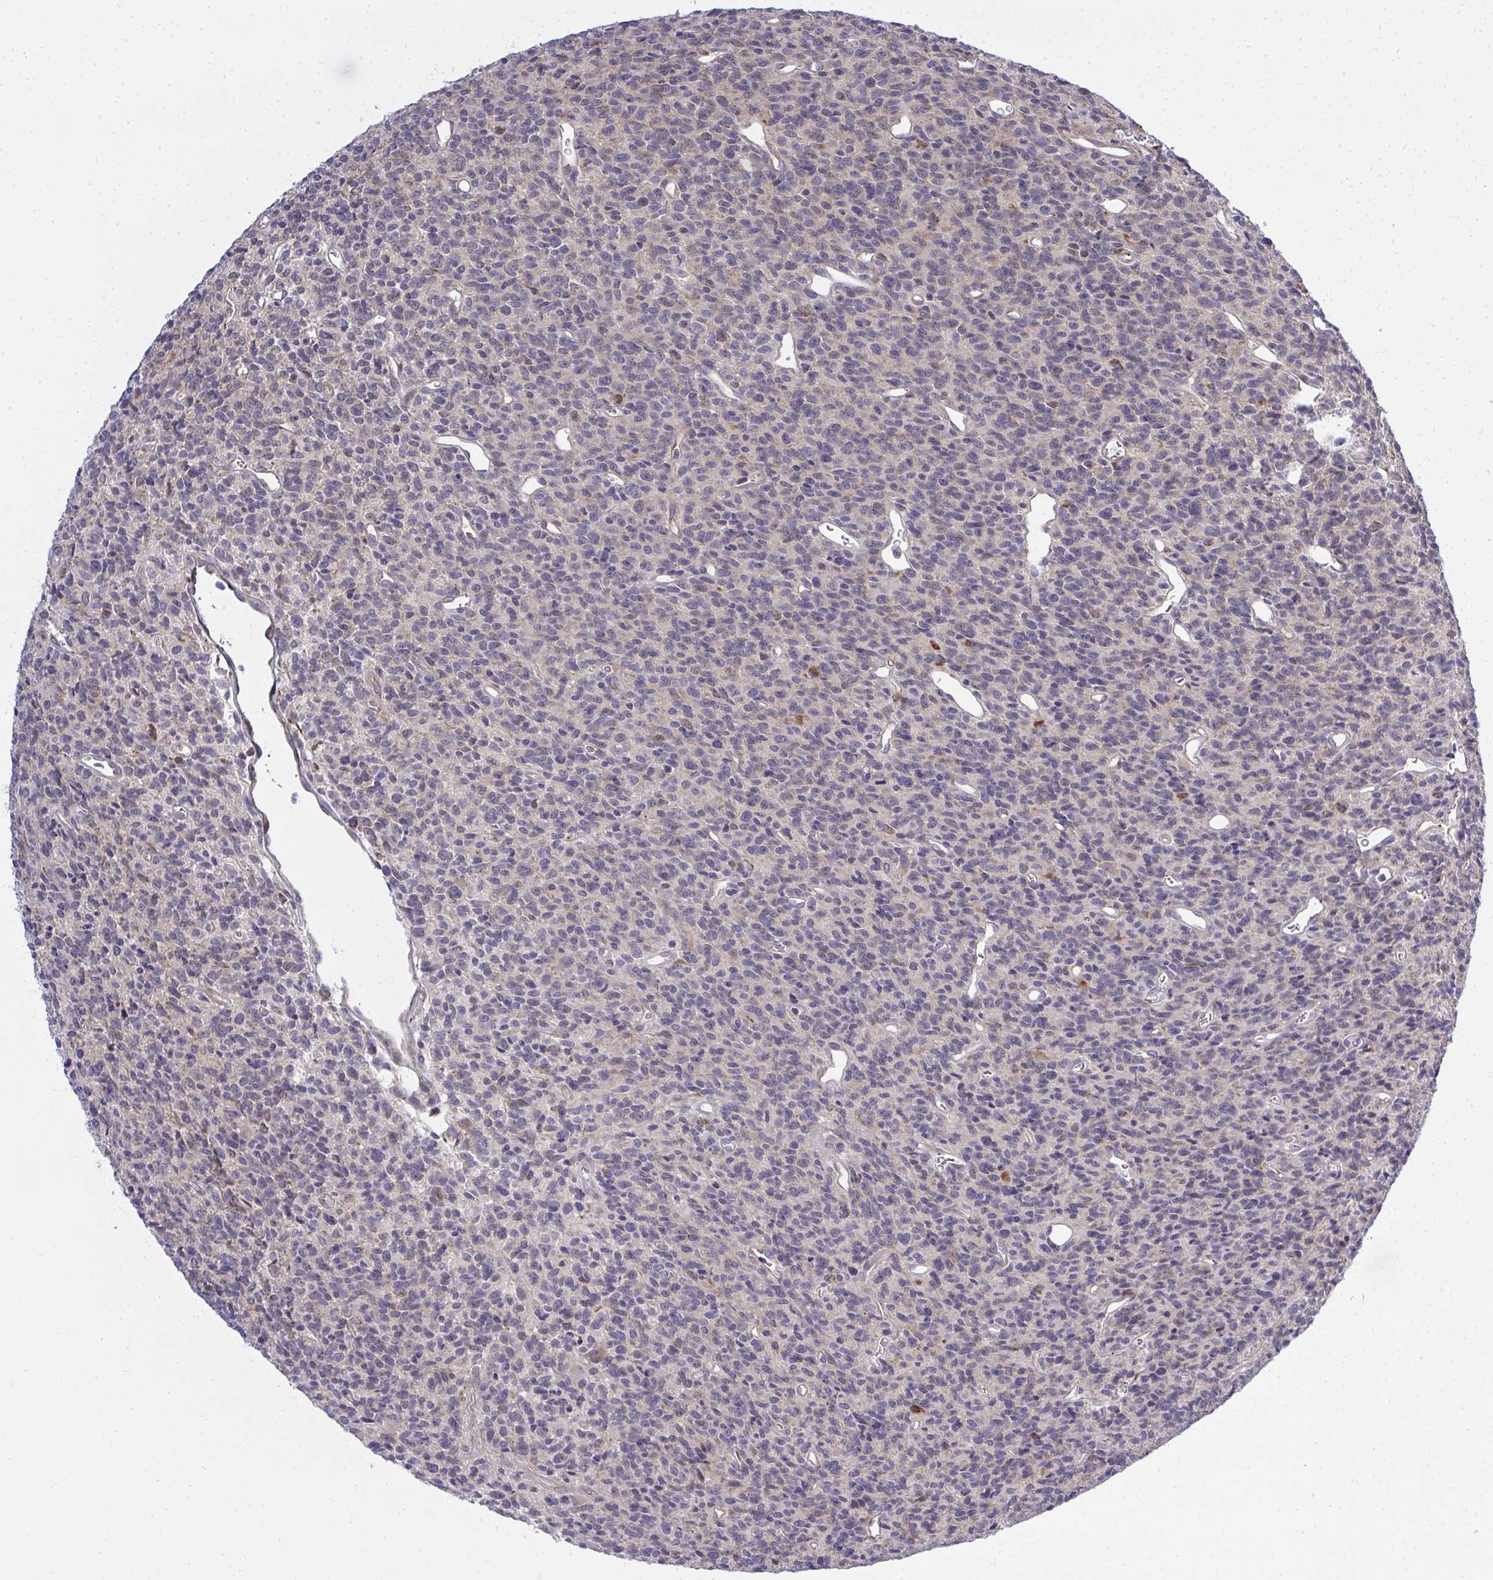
{"staining": {"intensity": "negative", "quantity": "none", "location": "none"}, "tissue": "glioma", "cell_type": "Tumor cells", "image_type": "cancer", "snomed": [{"axis": "morphology", "description": "Glioma, malignant, High grade"}, {"axis": "topography", "description": "Brain"}], "caption": "Immunohistochemistry (IHC) of human malignant high-grade glioma reveals no staining in tumor cells.", "gene": "XAF1", "patient": {"sex": "male", "age": 76}}